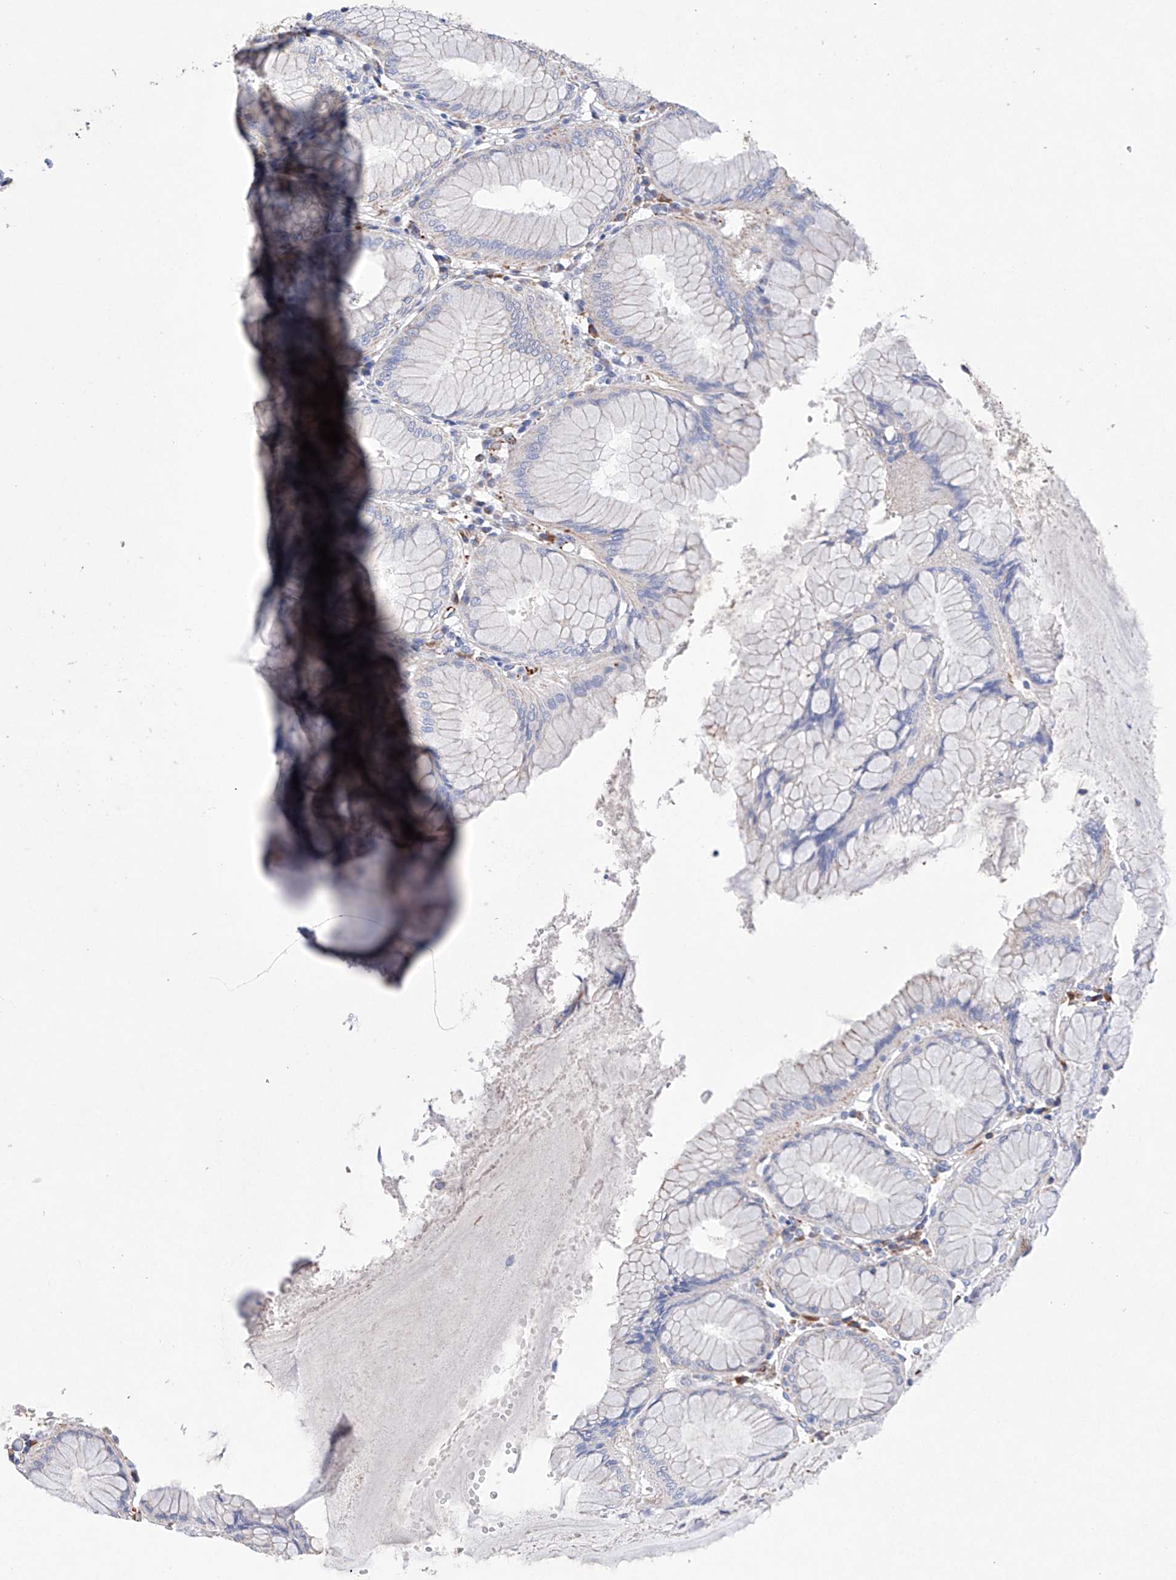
{"staining": {"intensity": "negative", "quantity": "none", "location": "none"}, "tissue": "stomach", "cell_type": "Glandular cells", "image_type": "normal", "snomed": [{"axis": "morphology", "description": "Normal tissue, NOS"}, {"axis": "topography", "description": "Stomach, lower"}], "caption": "DAB (3,3'-diaminobenzidine) immunohistochemical staining of normal human stomach reveals no significant staining in glandular cells.", "gene": "NRROS", "patient": {"sex": "female", "age": 56}}